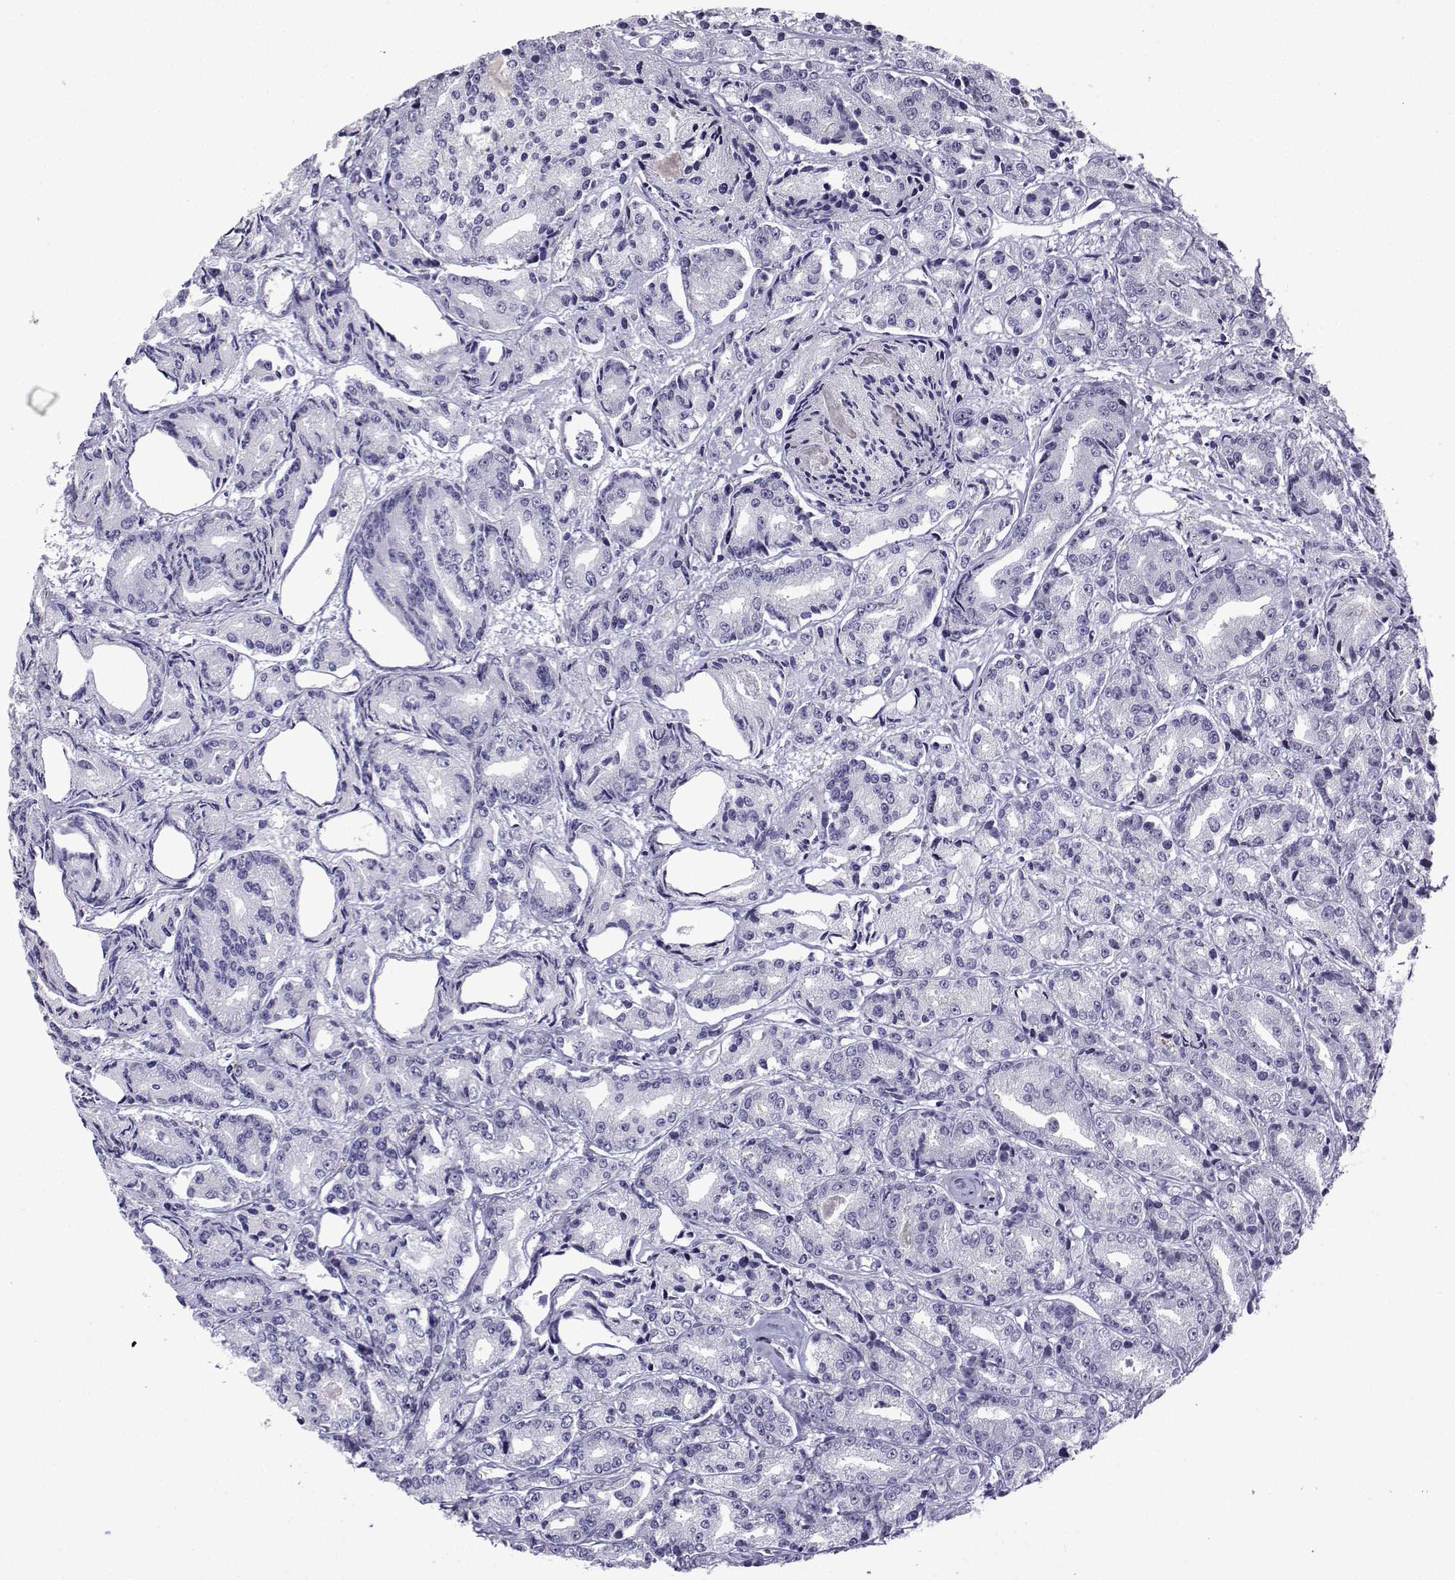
{"staining": {"intensity": "negative", "quantity": "none", "location": "none"}, "tissue": "prostate cancer", "cell_type": "Tumor cells", "image_type": "cancer", "snomed": [{"axis": "morphology", "description": "Adenocarcinoma, Medium grade"}, {"axis": "topography", "description": "Prostate"}], "caption": "This is an IHC histopathology image of human prostate cancer (adenocarcinoma (medium-grade)). There is no positivity in tumor cells.", "gene": "FGF3", "patient": {"sex": "male", "age": 74}}